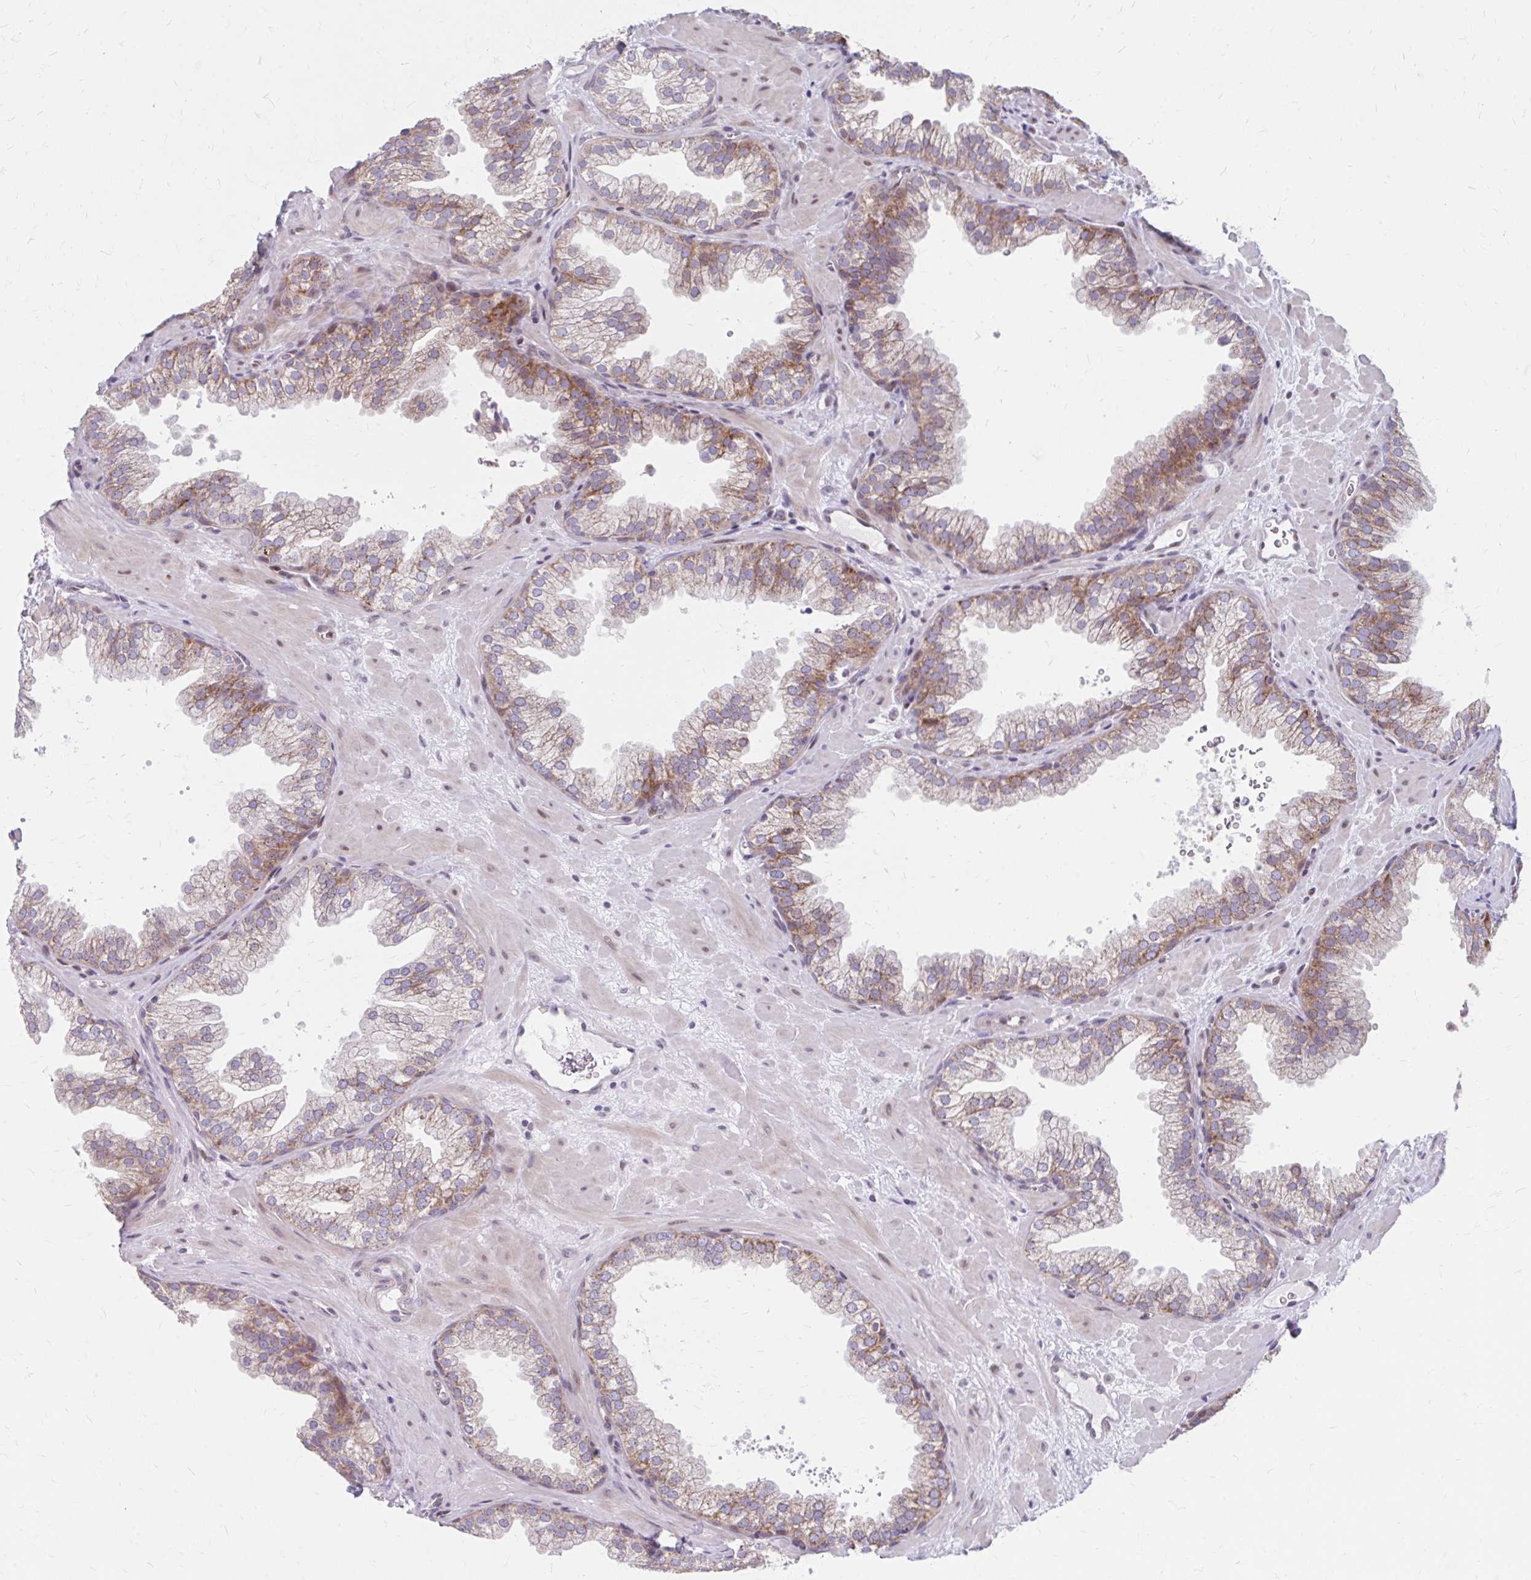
{"staining": {"intensity": "moderate", "quantity": "25%-75%", "location": "cytoplasmic/membranous"}, "tissue": "prostate", "cell_type": "Glandular cells", "image_type": "normal", "snomed": [{"axis": "morphology", "description": "Normal tissue, NOS"}, {"axis": "topography", "description": "Prostate"}], "caption": "Glandular cells demonstrate moderate cytoplasmic/membranous expression in about 25%-75% of cells in unremarkable prostate.", "gene": "BEAN1", "patient": {"sex": "male", "age": 37}}